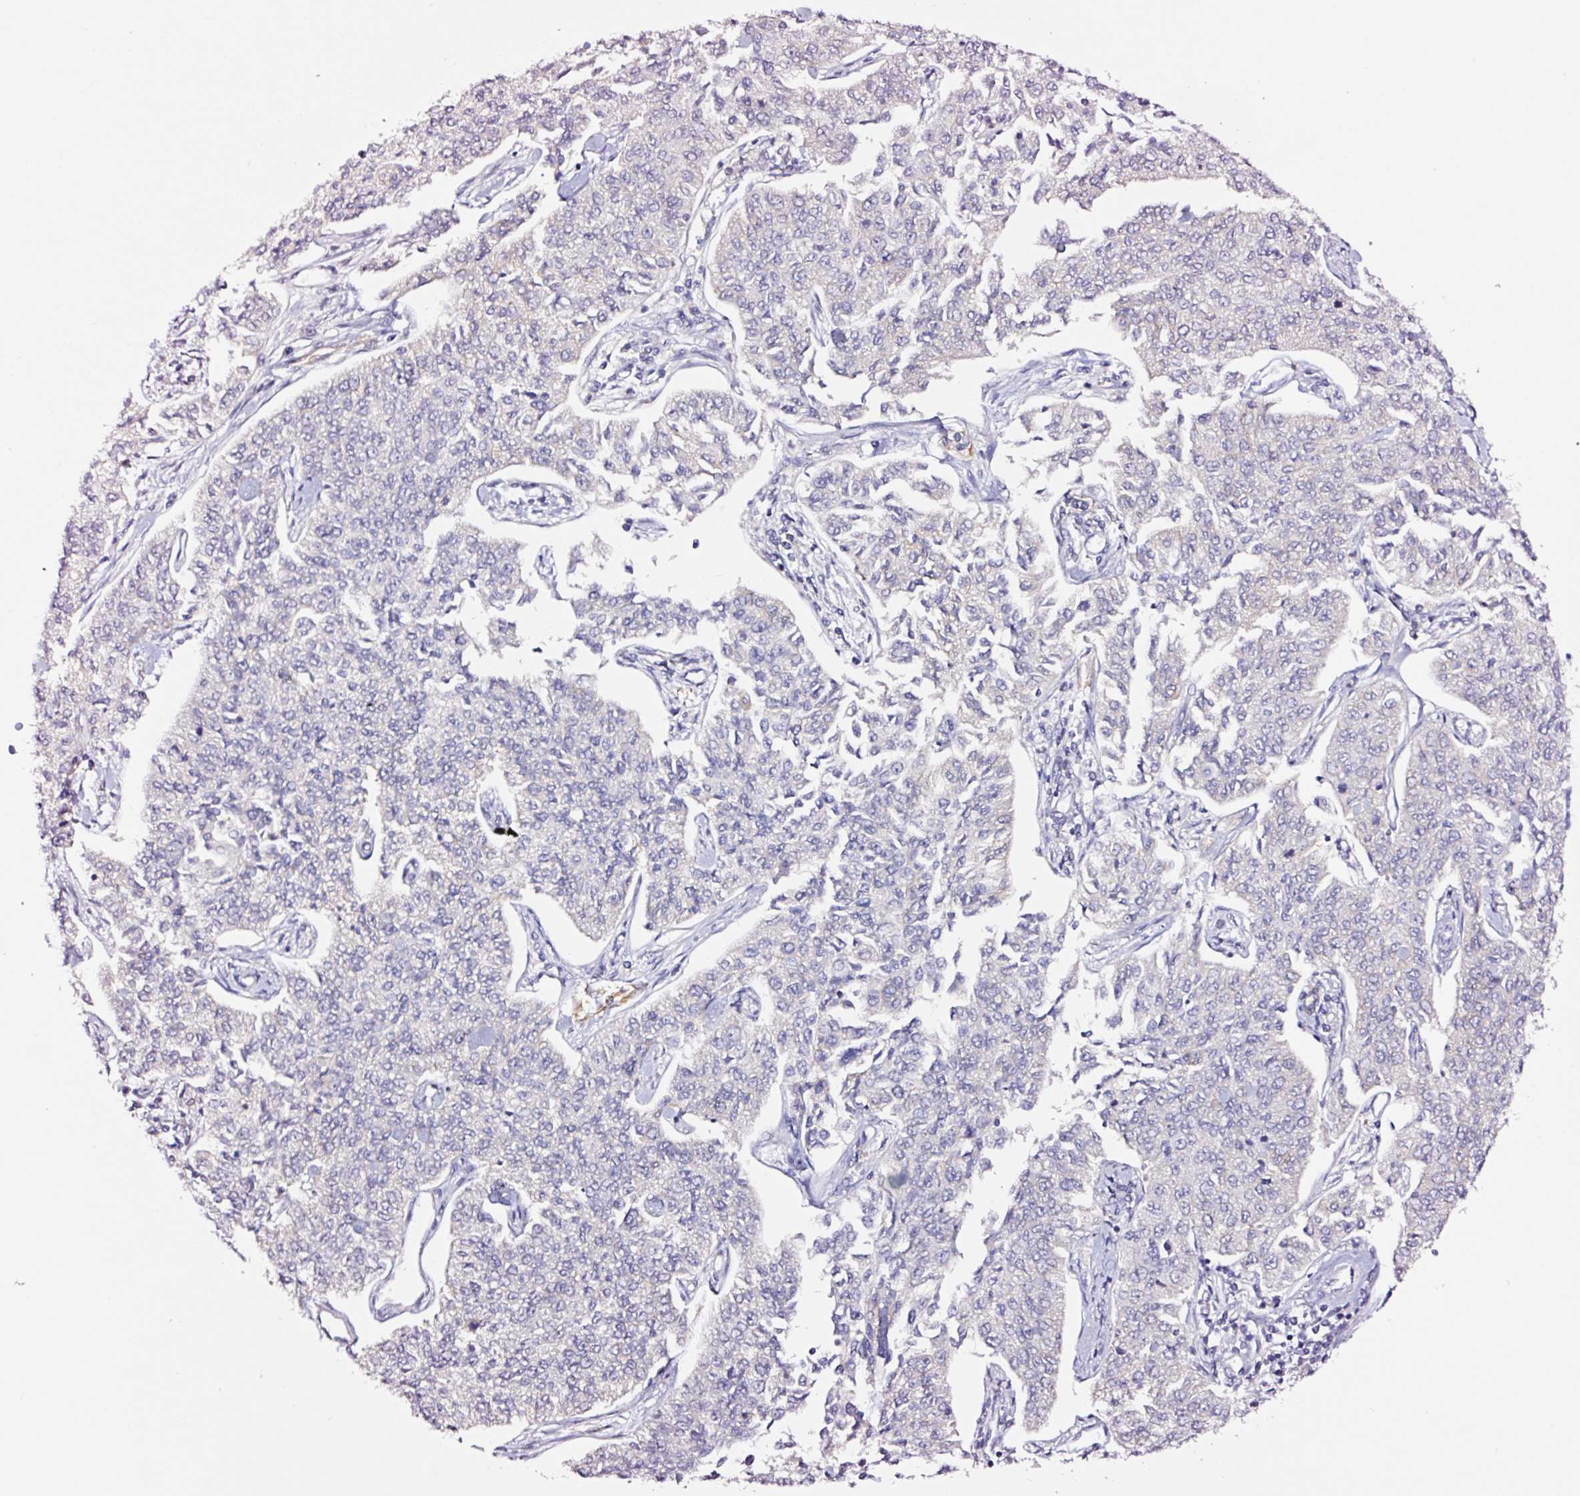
{"staining": {"intensity": "negative", "quantity": "none", "location": "none"}, "tissue": "cervical cancer", "cell_type": "Tumor cells", "image_type": "cancer", "snomed": [{"axis": "morphology", "description": "Squamous cell carcinoma, NOS"}, {"axis": "topography", "description": "Cervix"}], "caption": "Cervical cancer (squamous cell carcinoma) was stained to show a protein in brown. There is no significant expression in tumor cells. (DAB immunohistochemistry (IHC) visualized using brightfield microscopy, high magnification).", "gene": "ADD3", "patient": {"sex": "female", "age": 35}}